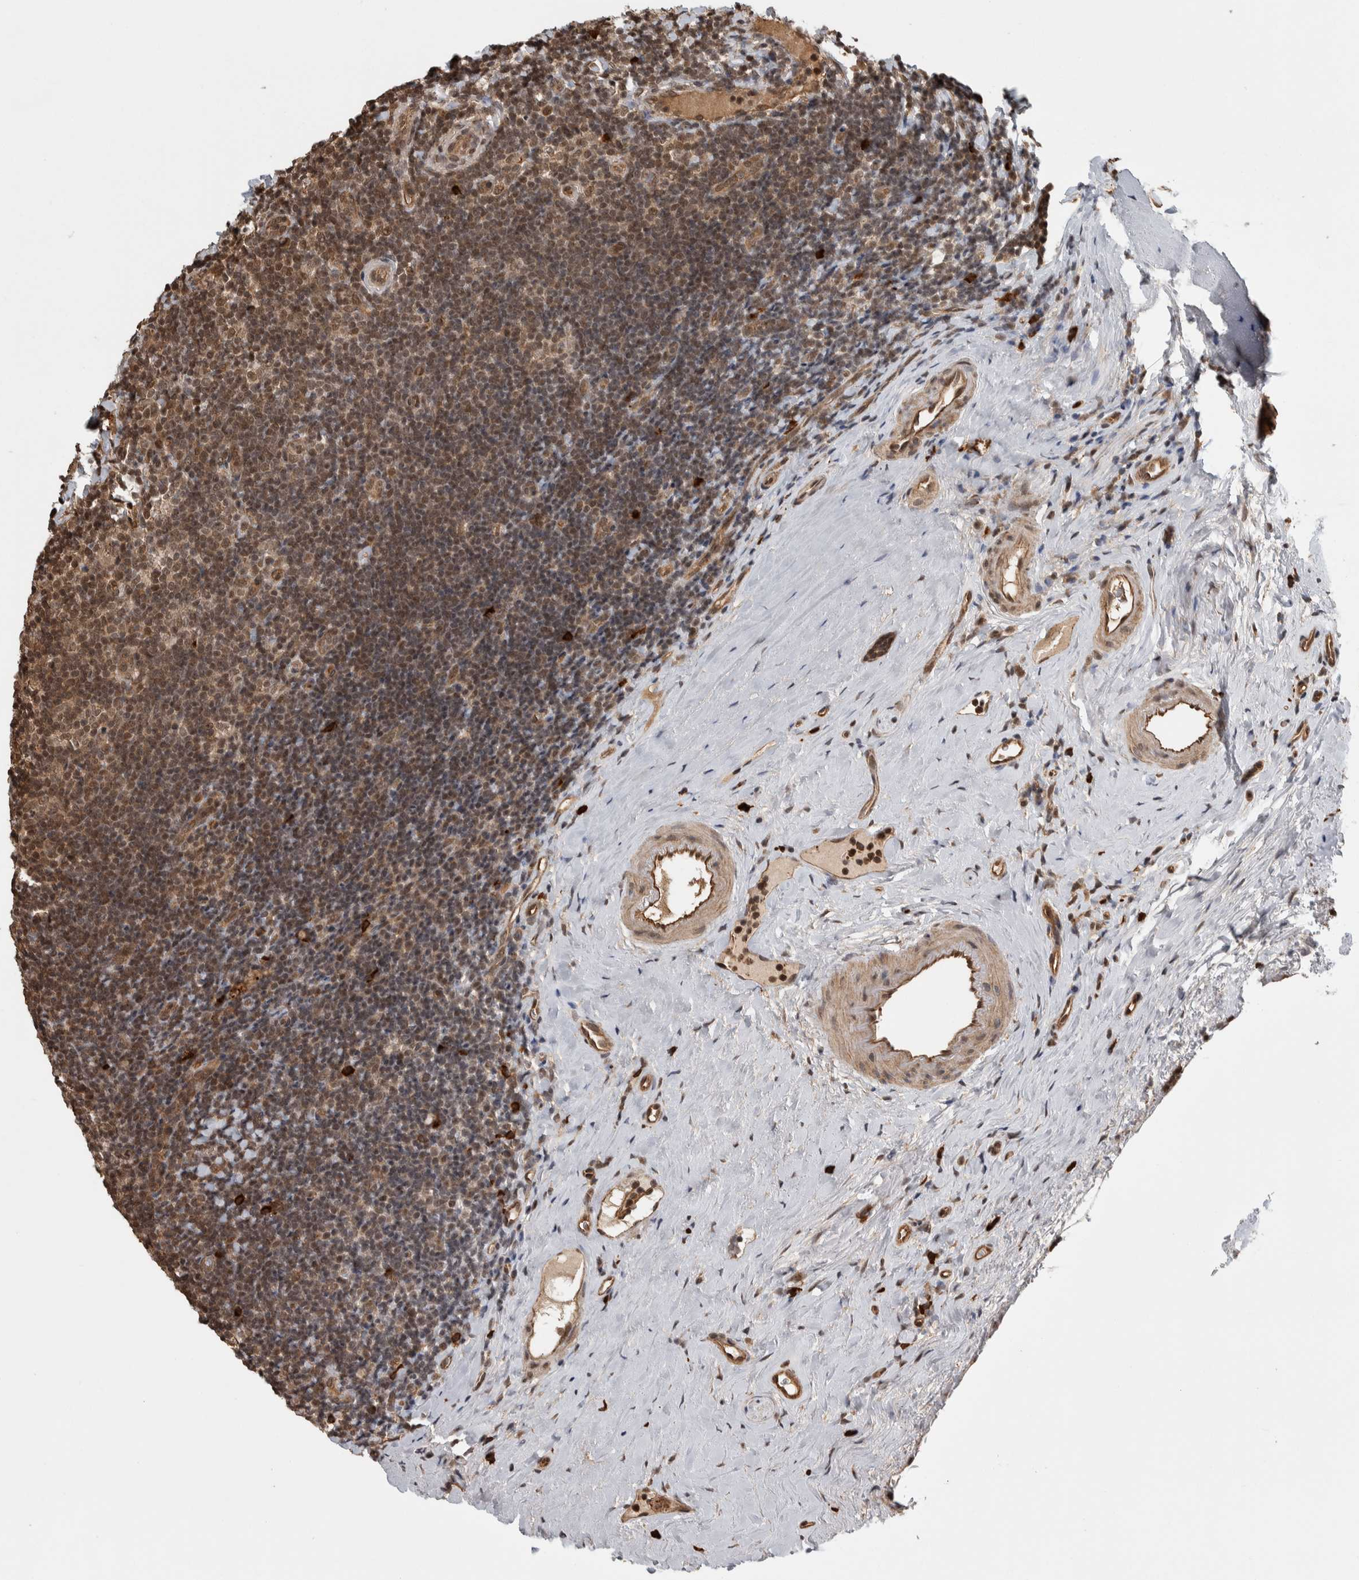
{"staining": {"intensity": "weak", "quantity": ">75%", "location": "nuclear"}, "tissue": "tonsil", "cell_type": "Germinal center cells", "image_type": "normal", "snomed": [{"axis": "morphology", "description": "Normal tissue, NOS"}, {"axis": "topography", "description": "Tonsil"}], "caption": "Weak nuclear staining is identified in about >75% of germinal center cells in unremarkable tonsil.", "gene": "ZNF592", "patient": {"sex": "male", "age": 37}}